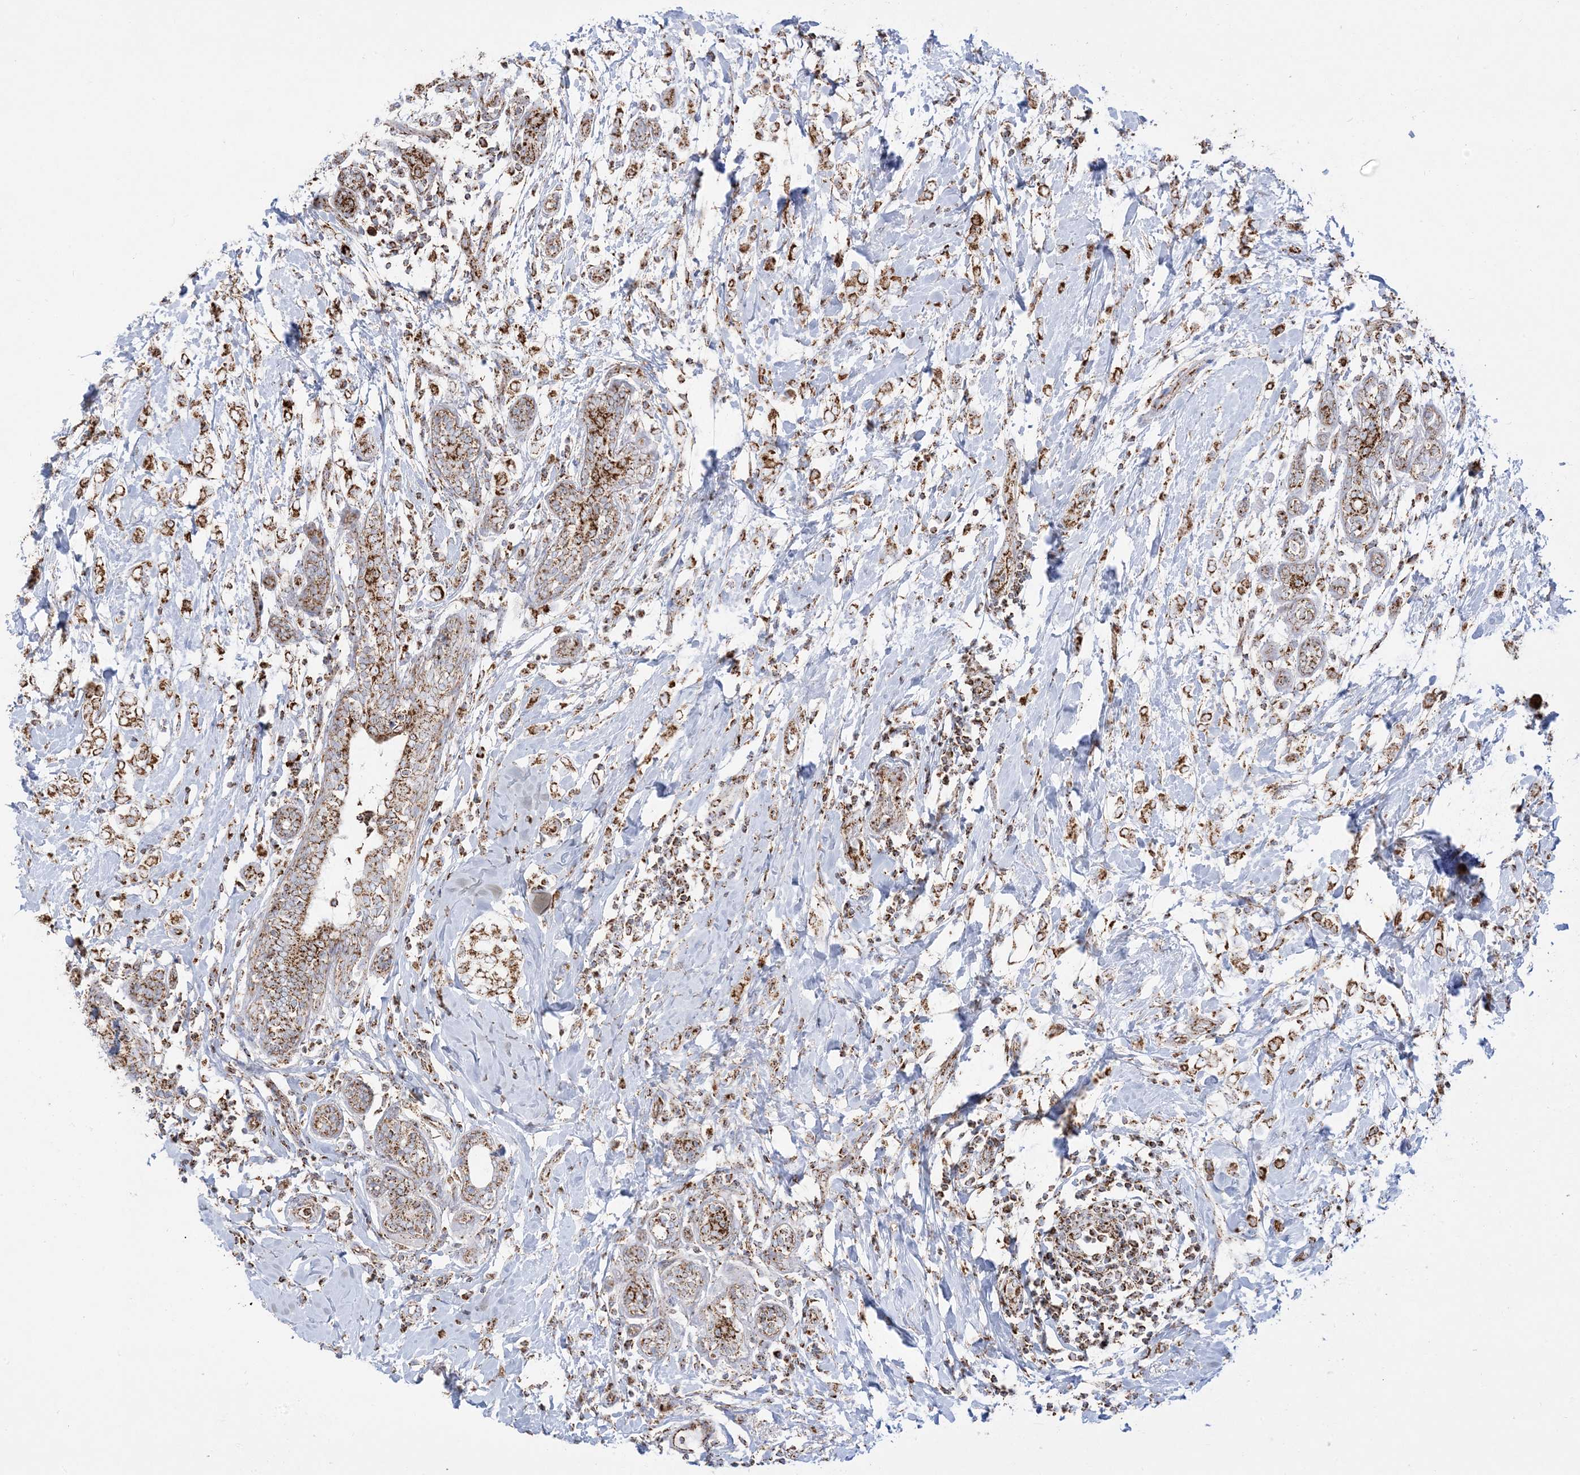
{"staining": {"intensity": "moderate", "quantity": ">75%", "location": "cytoplasmic/membranous"}, "tissue": "breast cancer", "cell_type": "Tumor cells", "image_type": "cancer", "snomed": [{"axis": "morphology", "description": "Normal tissue, NOS"}, {"axis": "morphology", "description": "Lobular carcinoma"}, {"axis": "topography", "description": "Breast"}], "caption": "Protein staining demonstrates moderate cytoplasmic/membranous staining in approximately >75% of tumor cells in breast lobular carcinoma.", "gene": "MRPS36", "patient": {"sex": "female", "age": 47}}